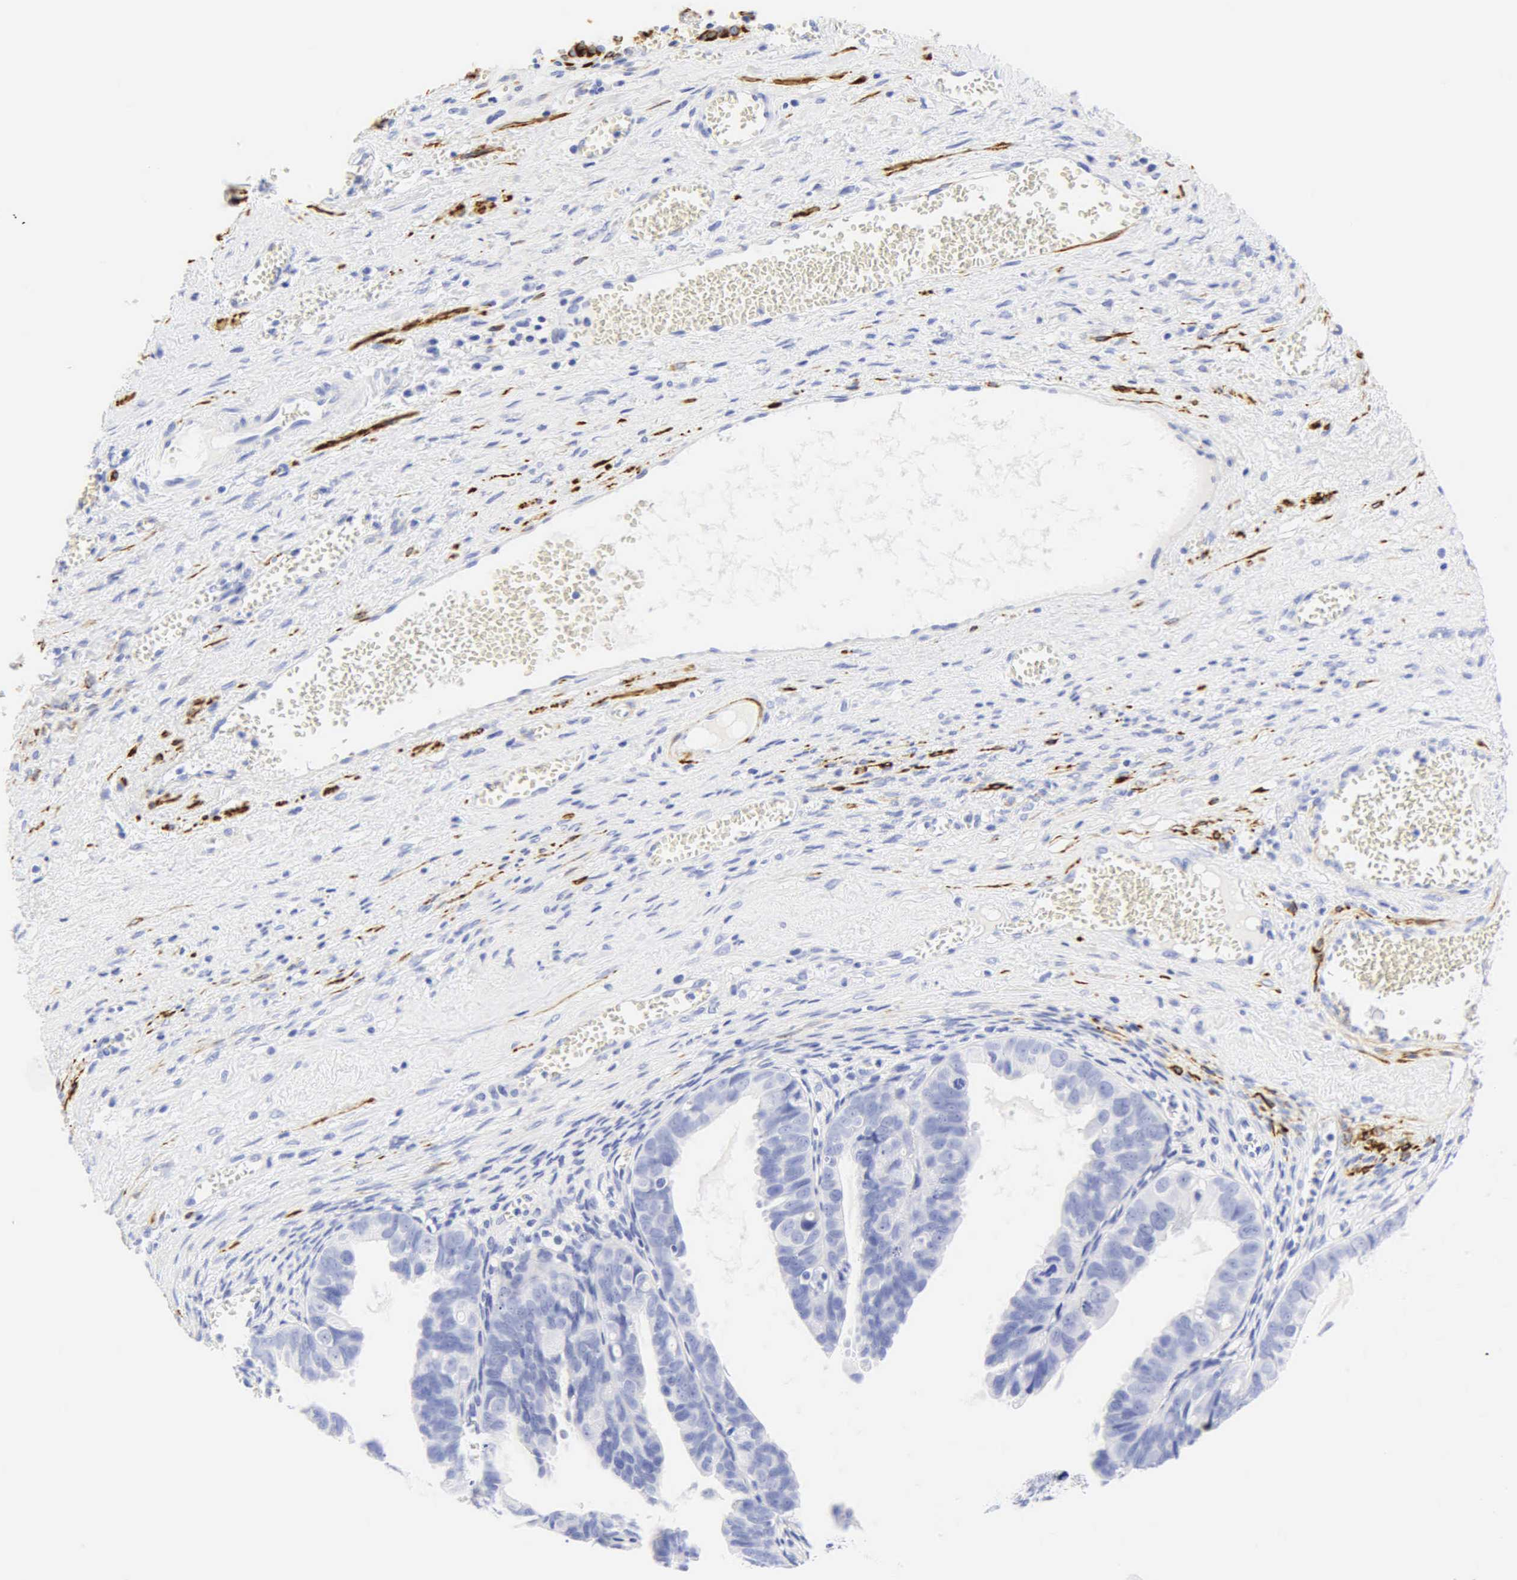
{"staining": {"intensity": "negative", "quantity": "none", "location": "none"}, "tissue": "ovarian cancer", "cell_type": "Tumor cells", "image_type": "cancer", "snomed": [{"axis": "morphology", "description": "Carcinoma, endometroid"}, {"axis": "topography", "description": "Ovary"}], "caption": "Immunohistochemical staining of human ovarian cancer displays no significant staining in tumor cells.", "gene": "DES", "patient": {"sex": "female", "age": 85}}